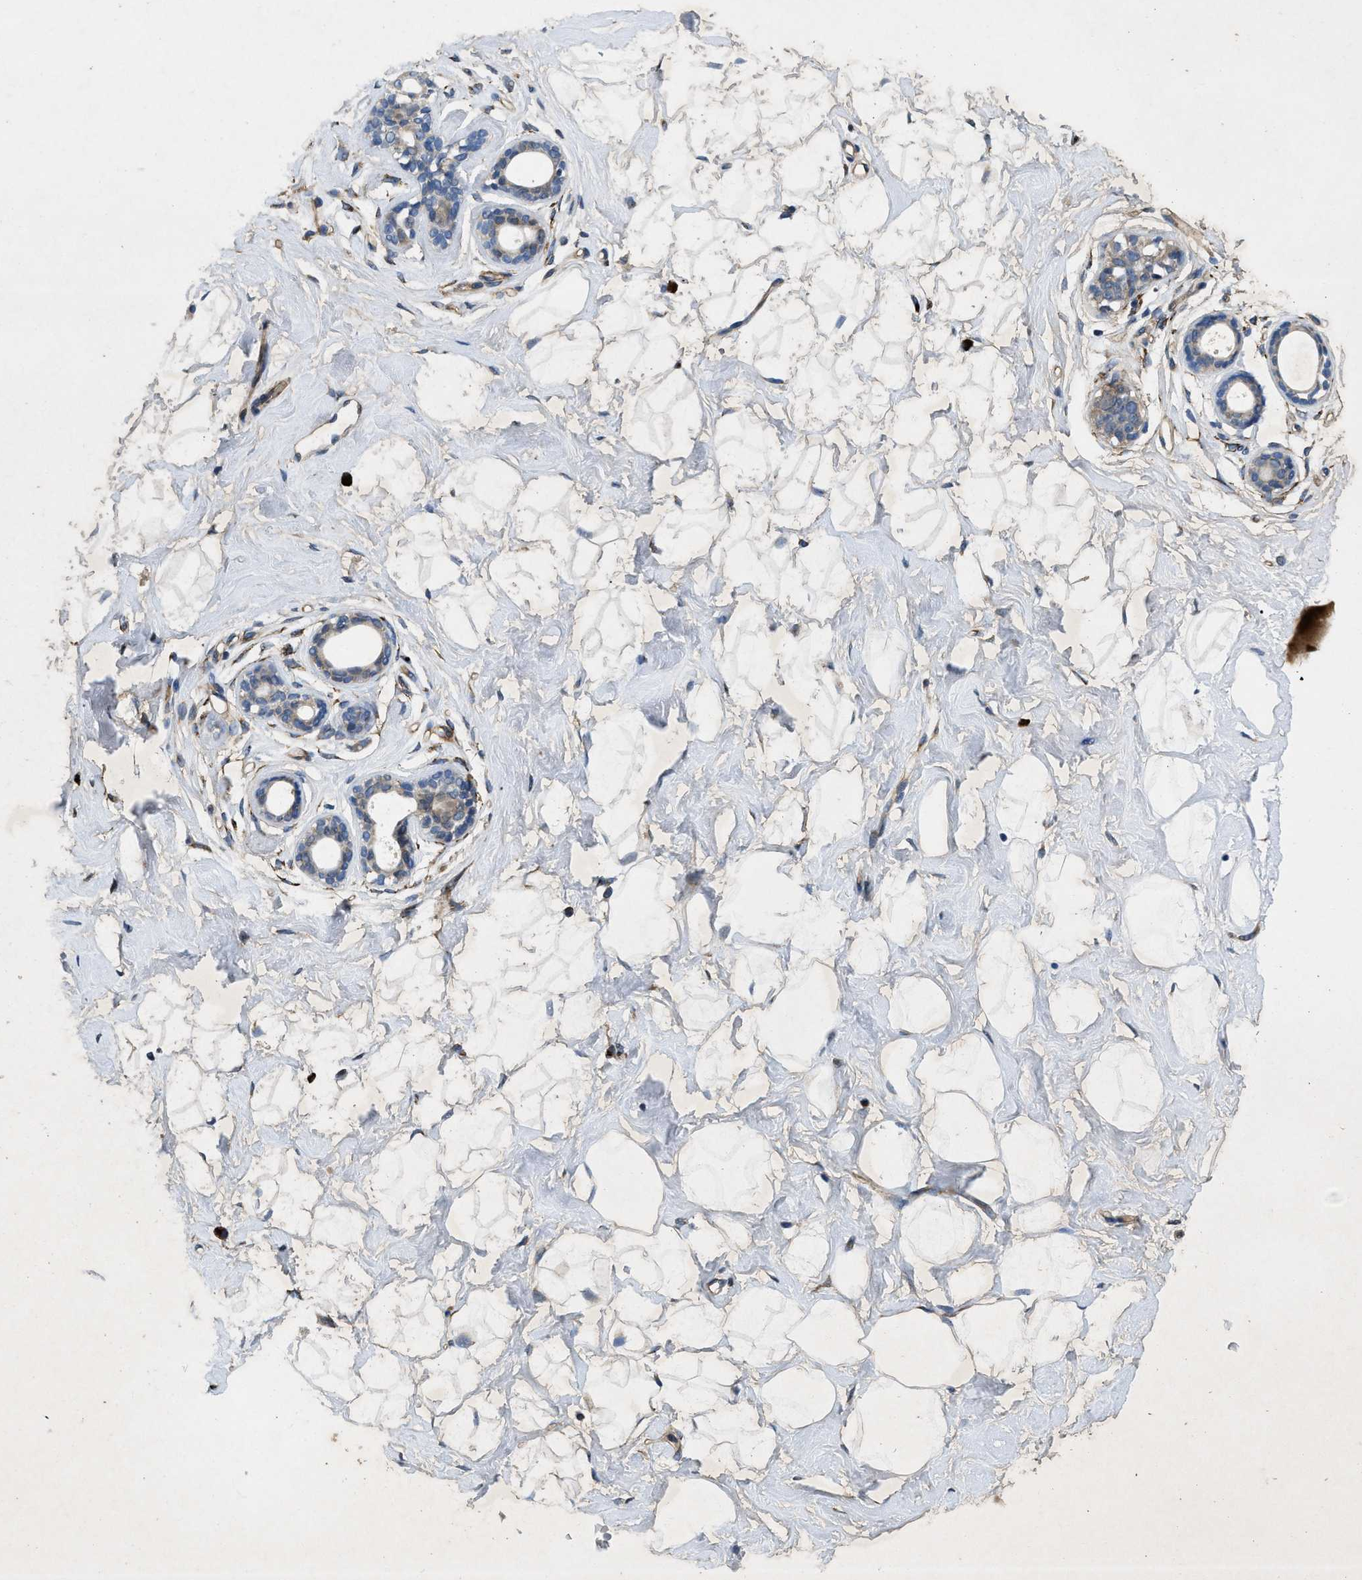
{"staining": {"intensity": "negative", "quantity": "none", "location": "none"}, "tissue": "breast", "cell_type": "Adipocytes", "image_type": "normal", "snomed": [{"axis": "morphology", "description": "Normal tissue, NOS"}, {"axis": "topography", "description": "Breast"}], "caption": "The histopathology image reveals no significant expression in adipocytes of breast.", "gene": "HSPA12B", "patient": {"sex": "female", "age": 23}}